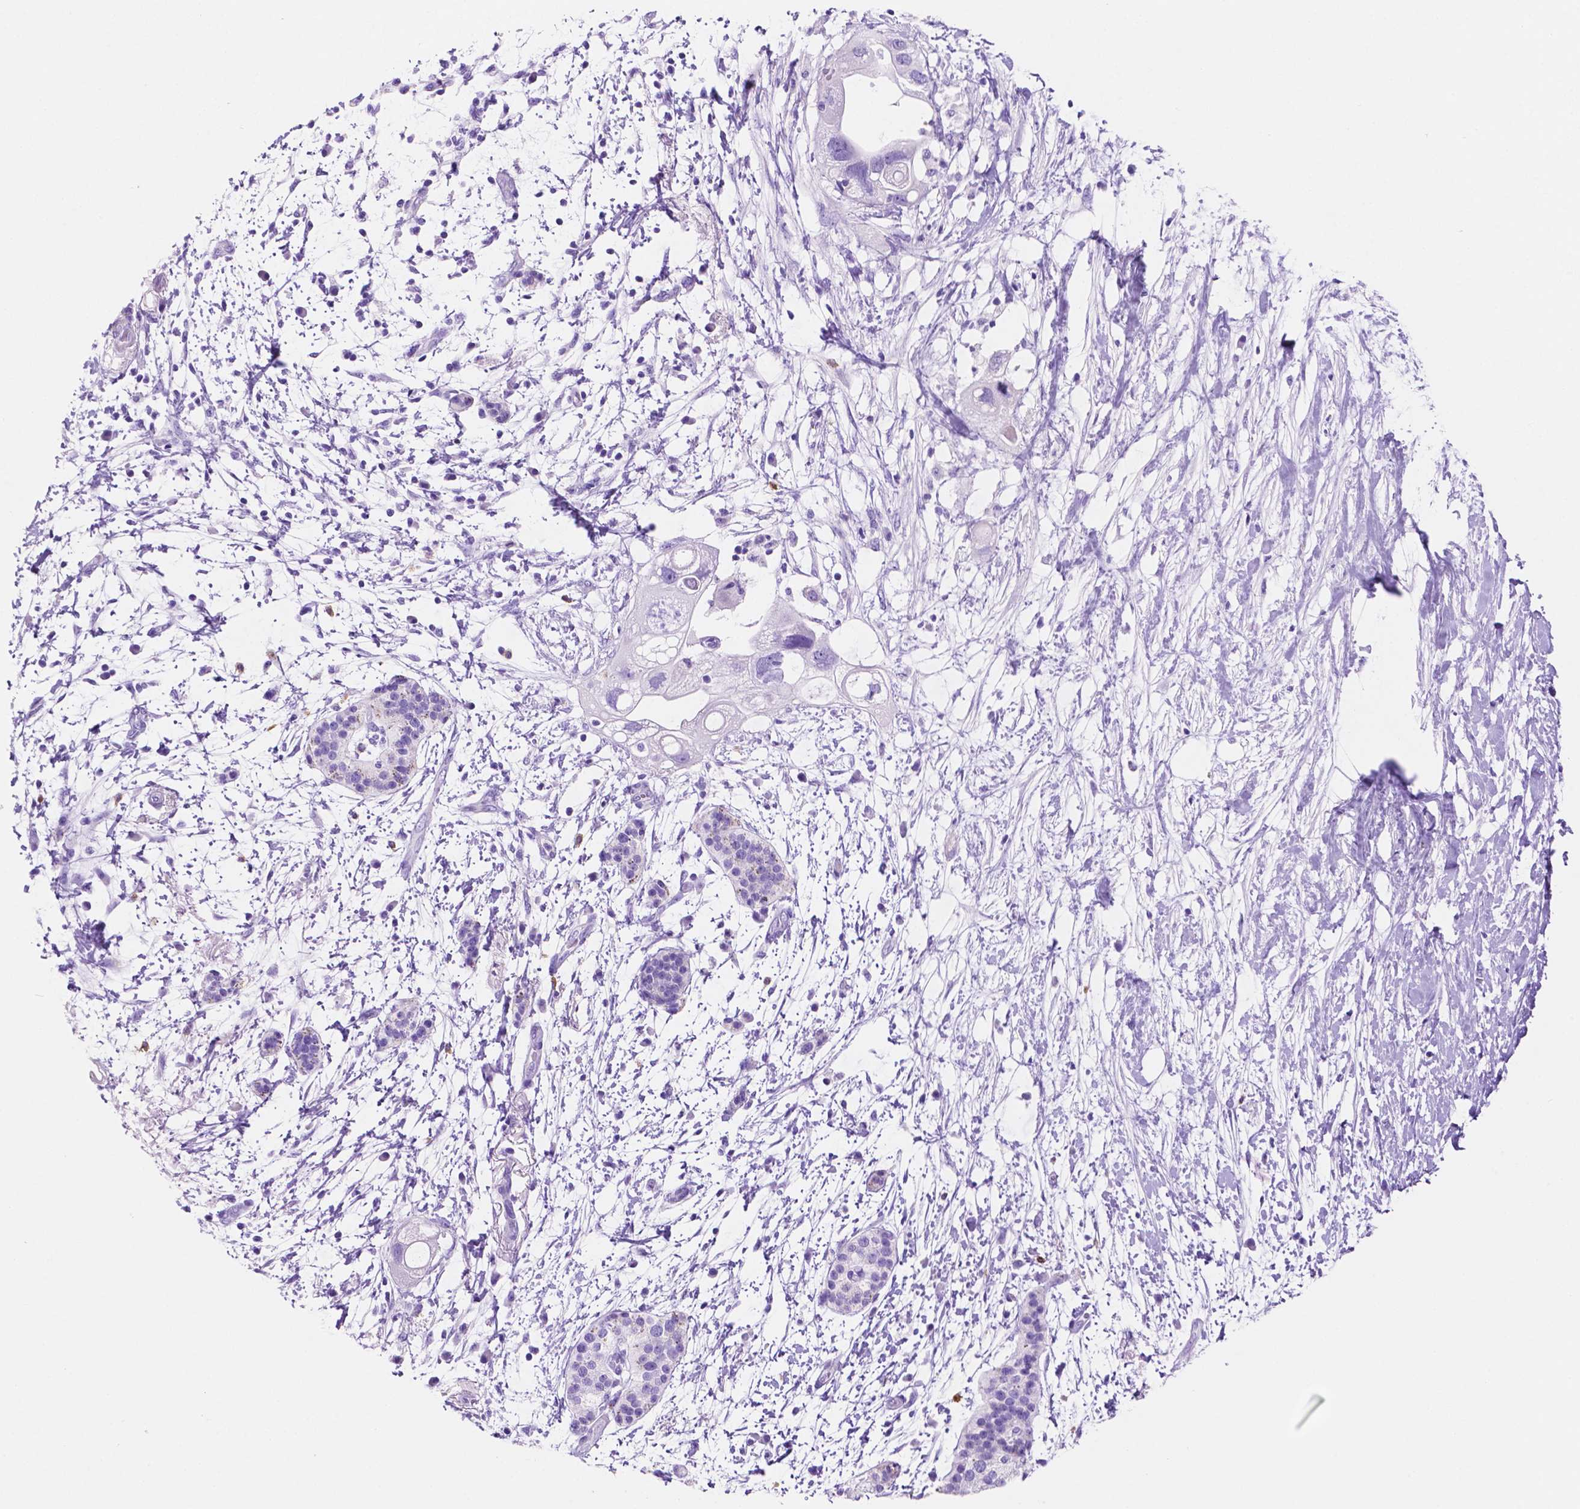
{"staining": {"intensity": "negative", "quantity": "none", "location": "none"}, "tissue": "pancreatic cancer", "cell_type": "Tumor cells", "image_type": "cancer", "snomed": [{"axis": "morphology", "description": "Adenocarcinoma, NOS"}, {"axis": "topography", "description": "Pancreas"}], "caption": "The photomicrograph displays no significant expression in tumor cells of pancreatic cancer (adenocarcinoma).", "gene": "FOXB2", "patient": {"sex": "female", "age": 72}}